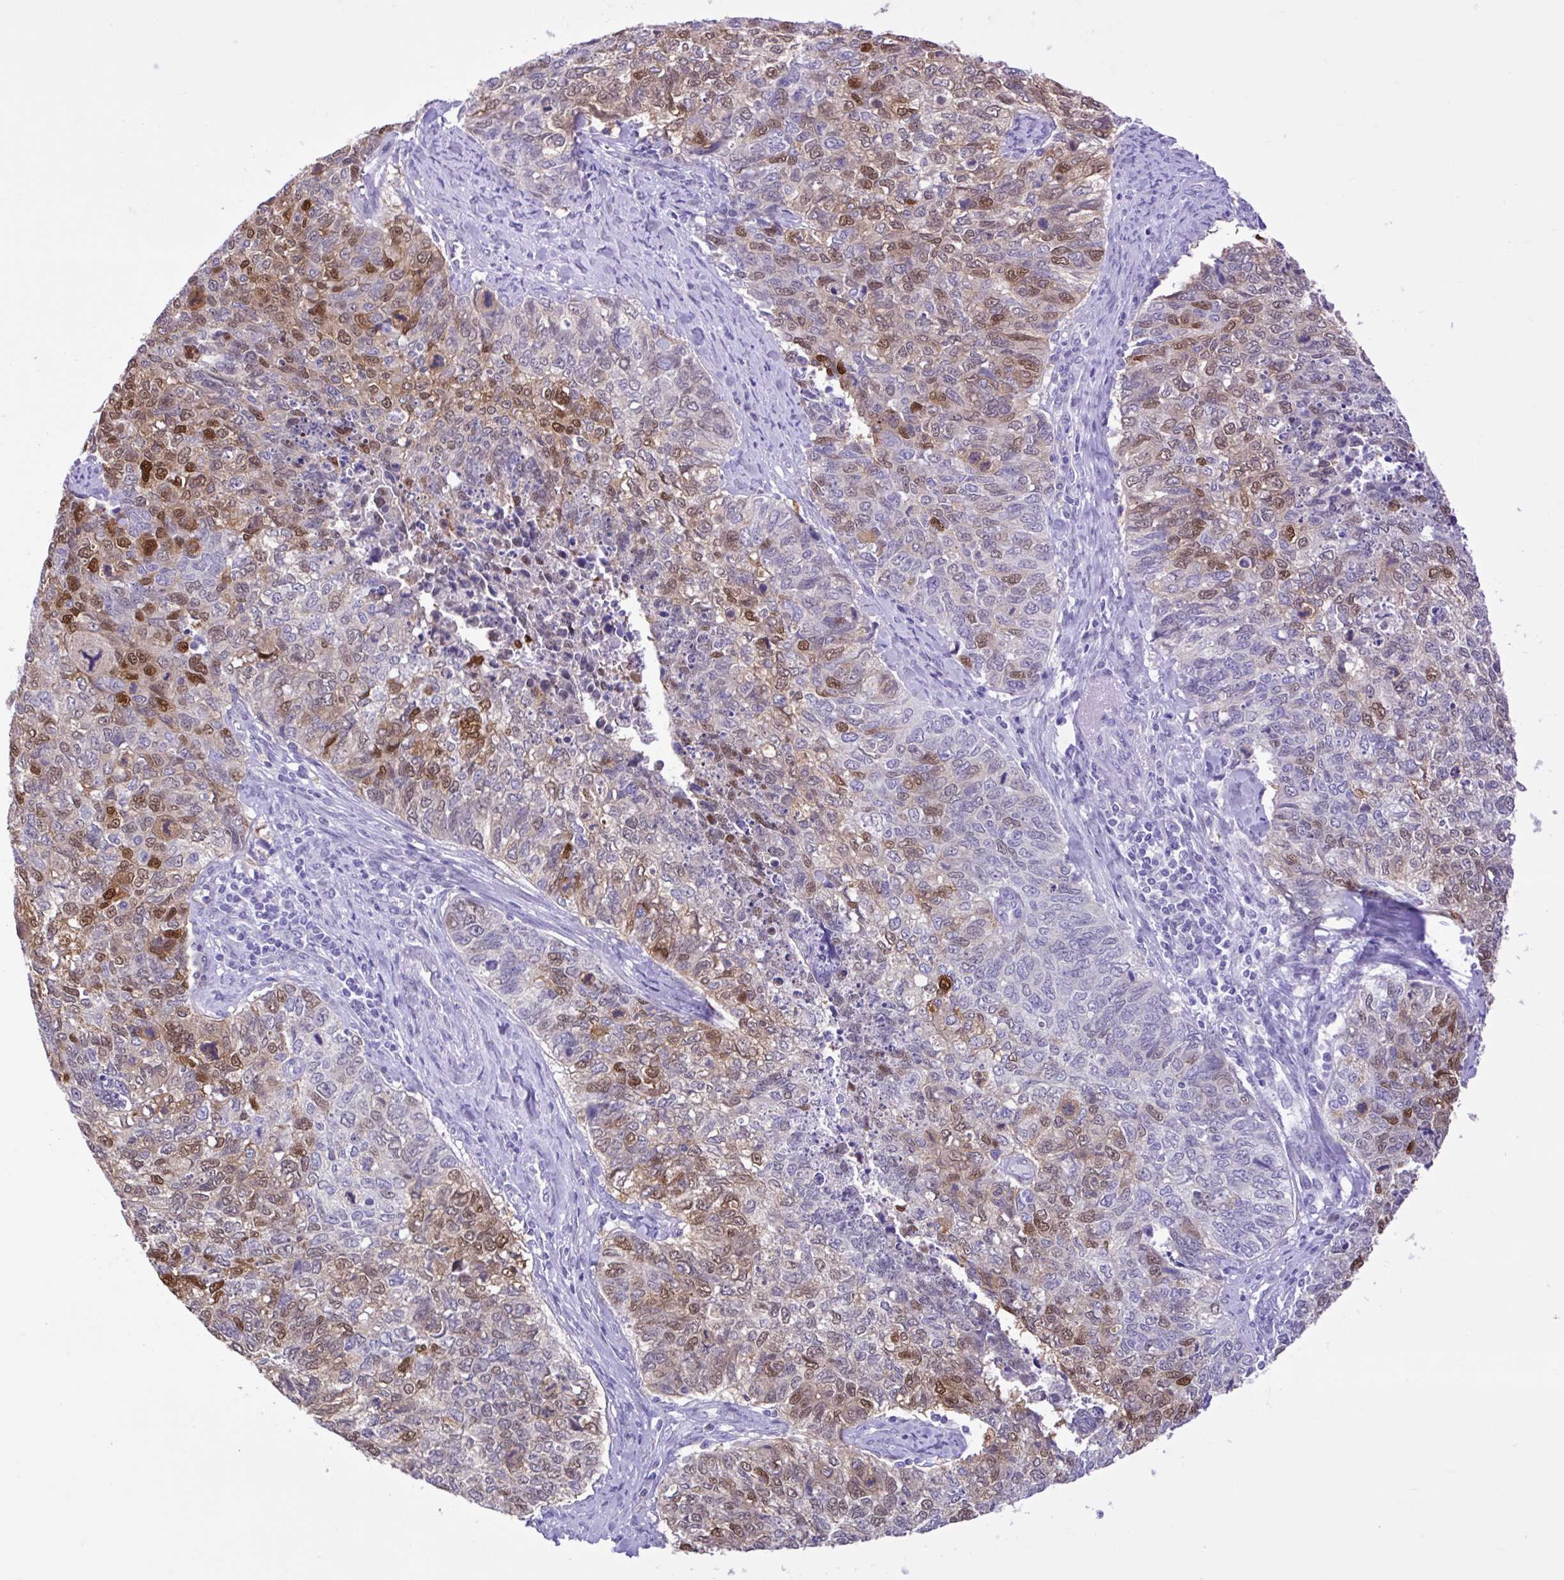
{"staining": {"intensity": "strong", "quantity": "25%-75%", "location": "nuclear"}, "tissue": "cervical cancer", "cell_type": "Tumor cells", "image_type": "cancer", "snomed": [{"axis": "morphology", "description": "Adenocarcinoma, NOS"}, {"axis": "topography", "description": "Cervix"}], "caption": "Immunohistochemical staining of human cervical cancer reveals high levels of strong nuclear staining in about 25%-75% of tumor cells. The protein of interest is shown in brown color, while the nuclei are stained blue.", "gene": "FAM153A", "patient": {"sex": "female", "age": 63}}